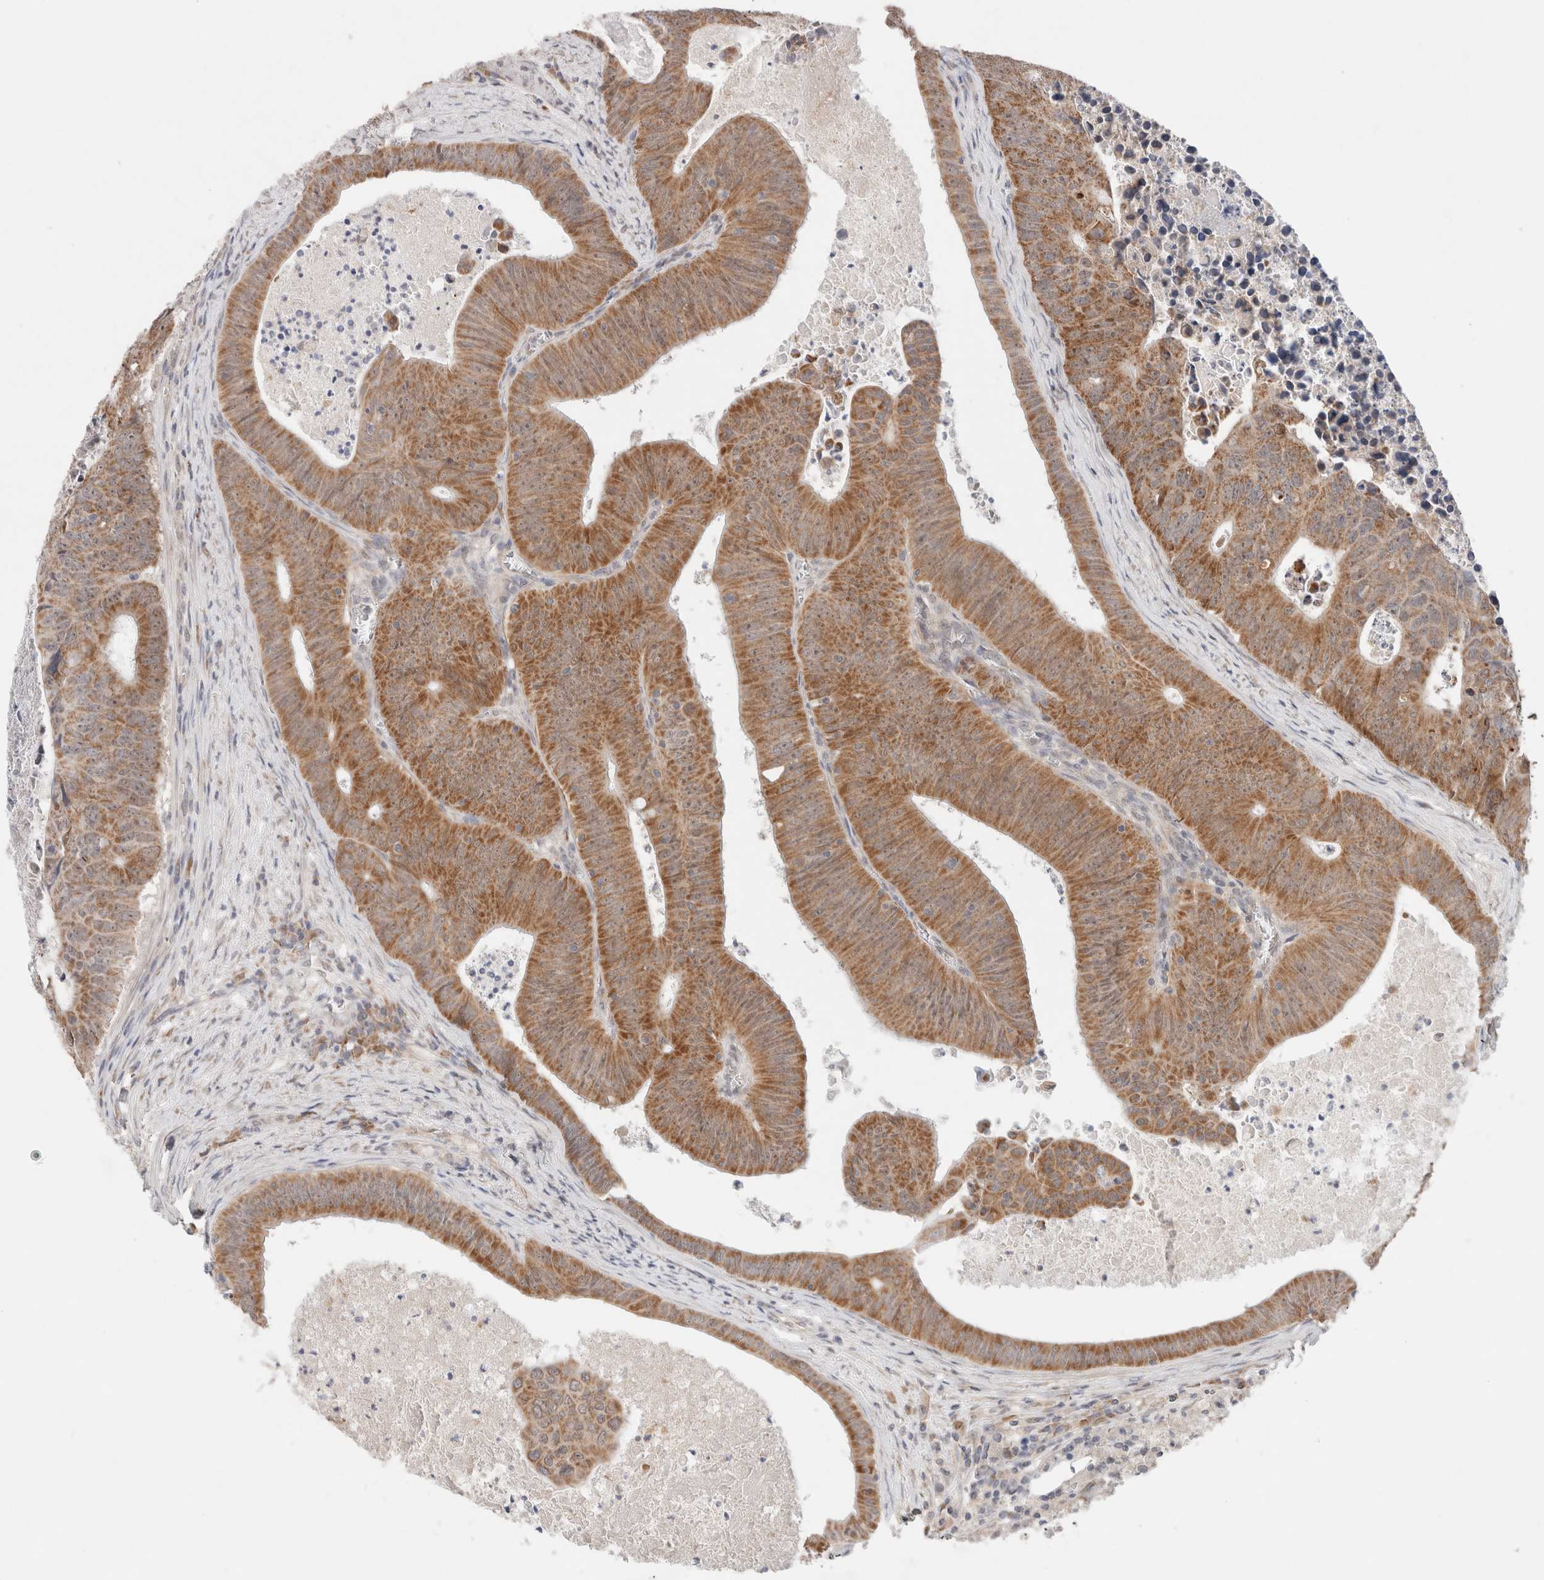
{"staining": {"intensity": "moderate", "quantity": ">75%", "location": "cytoplasmic/membranous"}, "tissue": "colorectal cancer", "cell_type": "Tumor cells", "image_type": "cancer", "snomed": [{"axis": "morphology", "description": "Adenocarcinoma, NOS"}, {"axis": "topography", "description": "Colon"}], "caption": "Protein expression analysis of human colorectal adenocarcinoma reveals moderate cytoplasmic/membranous positivity in approximately >75% of tumor cells. (Brightfield microscopy of DAB IHC at high magnification).", "gene": "ERI3", "patient": {"sex": "male", "age": 87}}